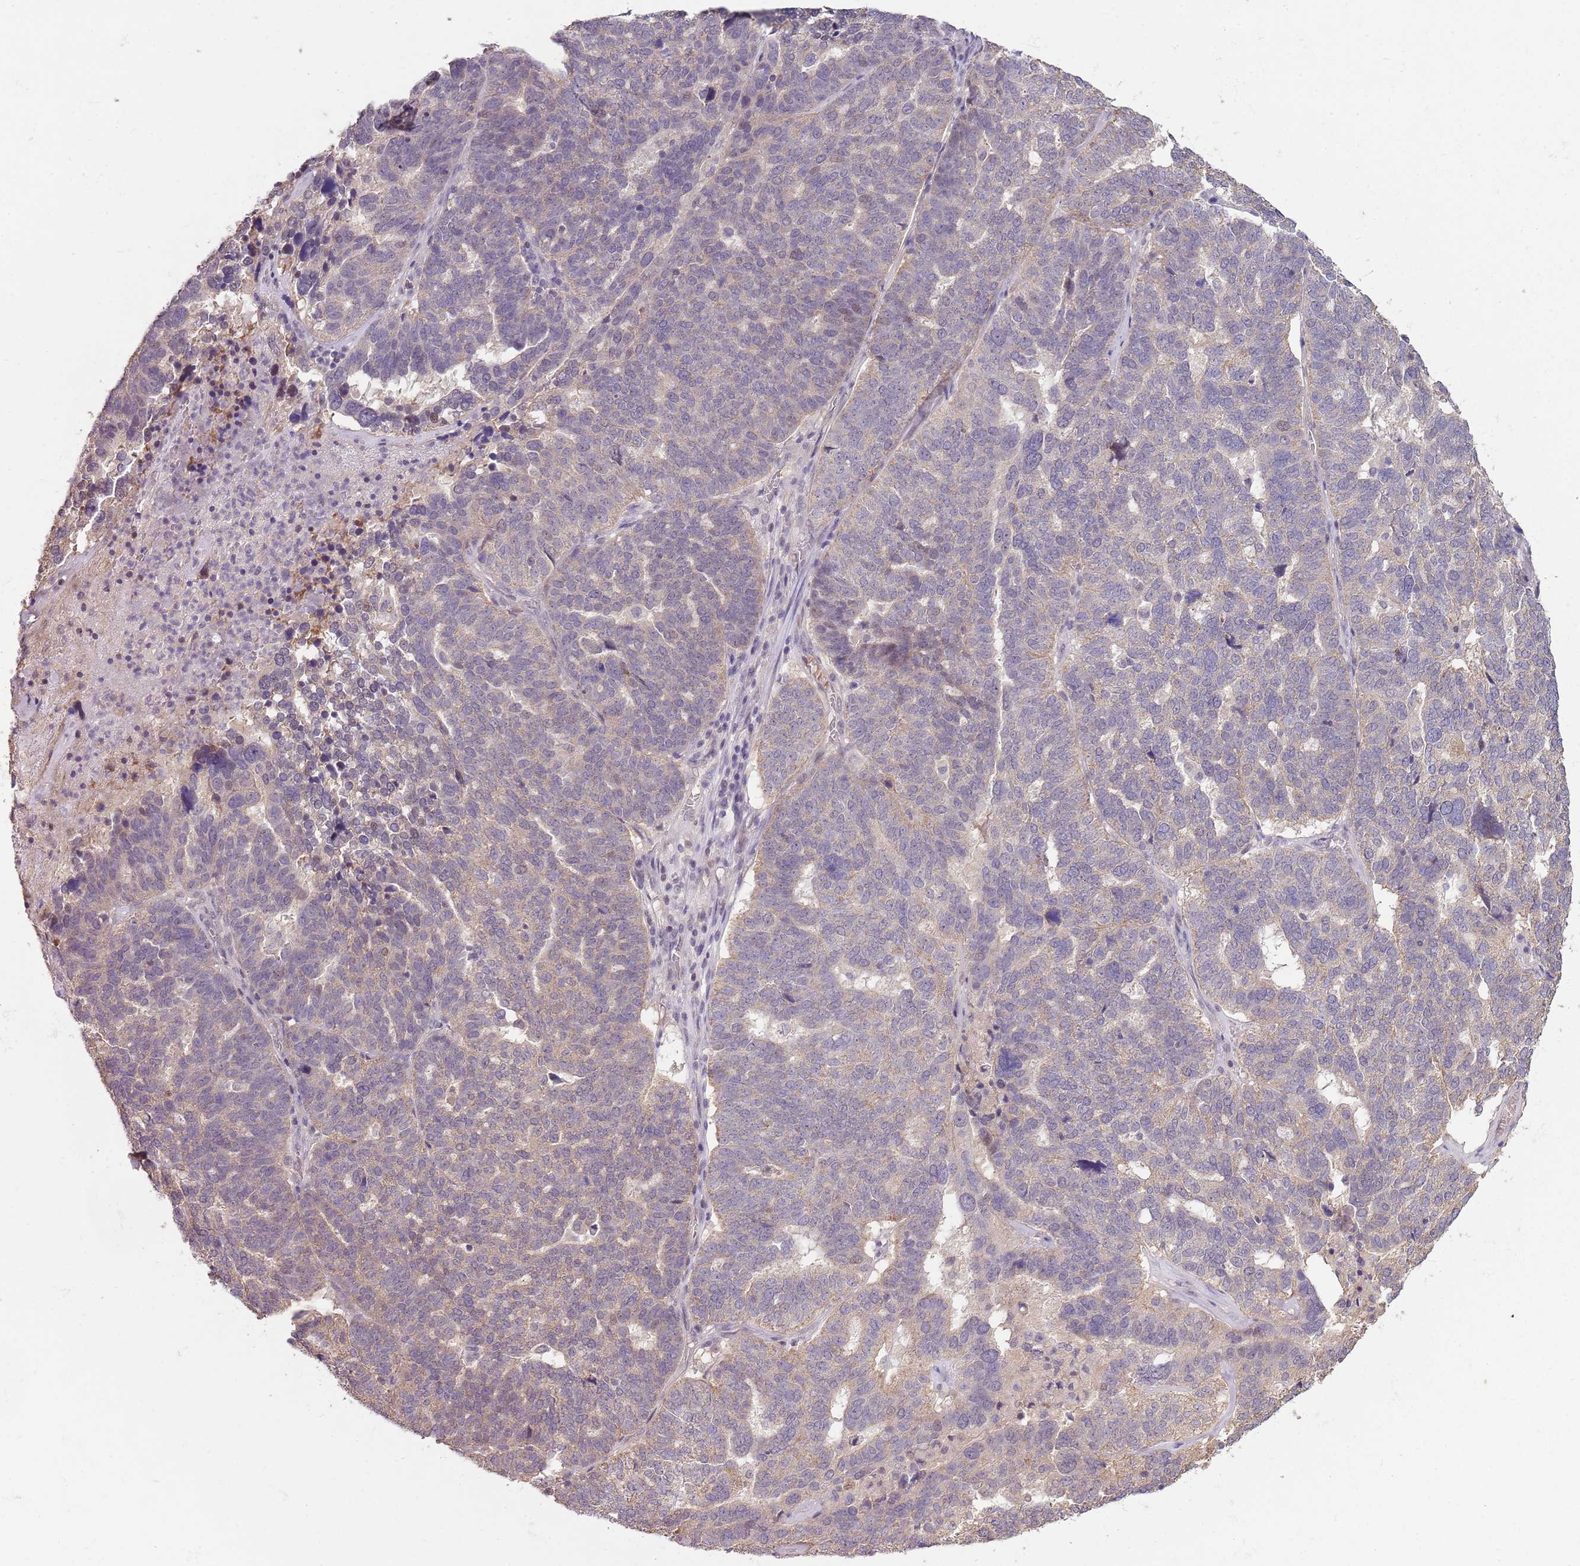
{"staining": {"intensity": "weak", "quantity": "<25%", "location": "cytoplasmic/membranous"}, "tissue": "ovarian cancer", "cell_type": "Tumor cells", "image_type": "cancer", "snomed": [{"axis": "morphology", "description": "Cystadenocarcinoma, serous, NOS"}, {"axis": "topography", "description": "Ovary"}], "caption": "IHC of human ovarian serous cystadenocarcinoma displays no expression in tumor cells.", "gene": "TEKT4", "patient": {"sex": "female", "age": 59}}